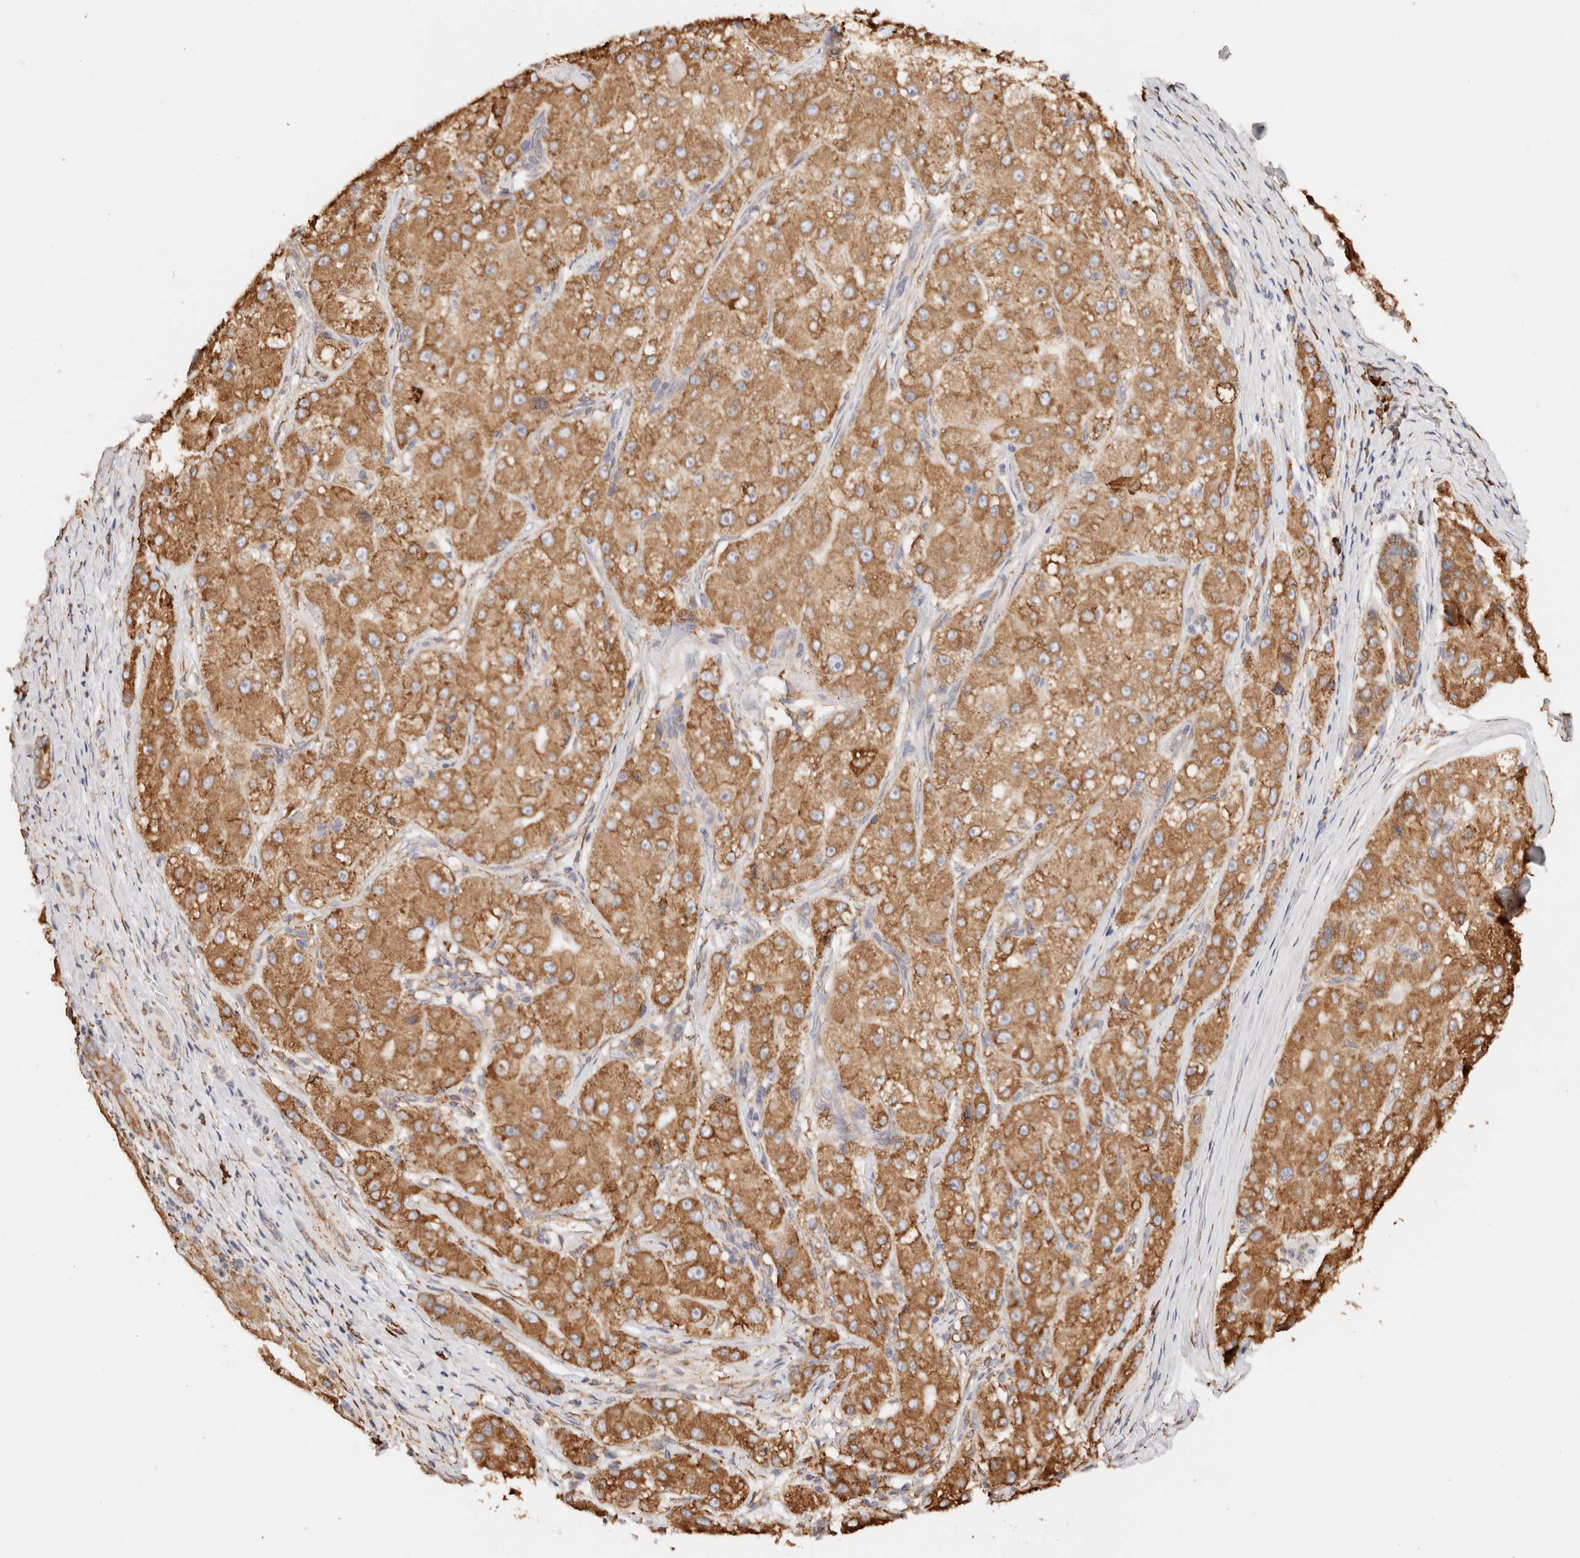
{"staining": {"intensity": "moderate", "quantity": ">75%", "location": "cytoplasmic/membranous"}, "tissue": "liver cancer", "cell_type": "Tumor cells", "image_type": "cancer", "snomed": [{"axis": "morphology", "description": "Carcinoma, Hepatocellular, NOS"}, {"axis": "topography", "description": "Liver"}], "caption": "Liver hepatocellular carcinoma was stained to show a protein in brown. There is medium levels of moderate cytoplasmic/membranous positivity in about >75% of tumor cells.", "gene": "FER", "patient": {"sex": "male", "age": 80}}